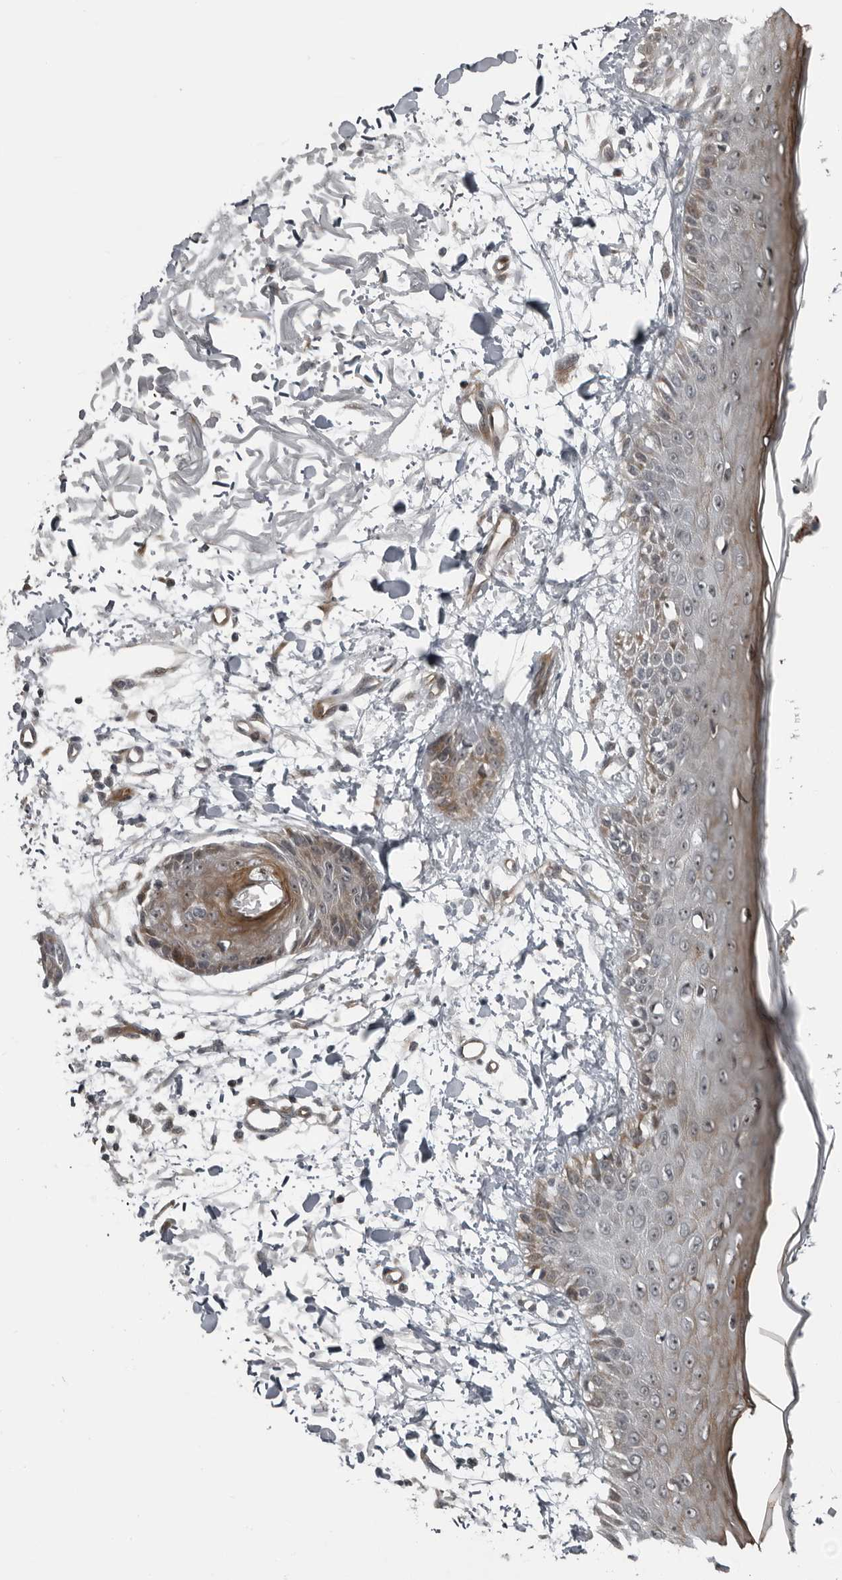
{"staining": {"intensity": "negative", "quantity": "none", "location": "none"}, "tissue": "skin", "cell_type": "Fibroblasts", "image_type": "normal", "snomed": [{"axis": "morphology", "description": "Normal tissue, NOS"}, {"axis": "morphology", "description": "Squamous cell carcinoma, NOS"}, {"axis": "topography", "description": "Skin"}, {"axis": "topography", "description": "Peripheral nerve tissue"}], "caption": "The image displays no staining of fibroblasts in benign skin.", "gene": "FAM102B", "patient": {"sex": "male", "age": 83}}